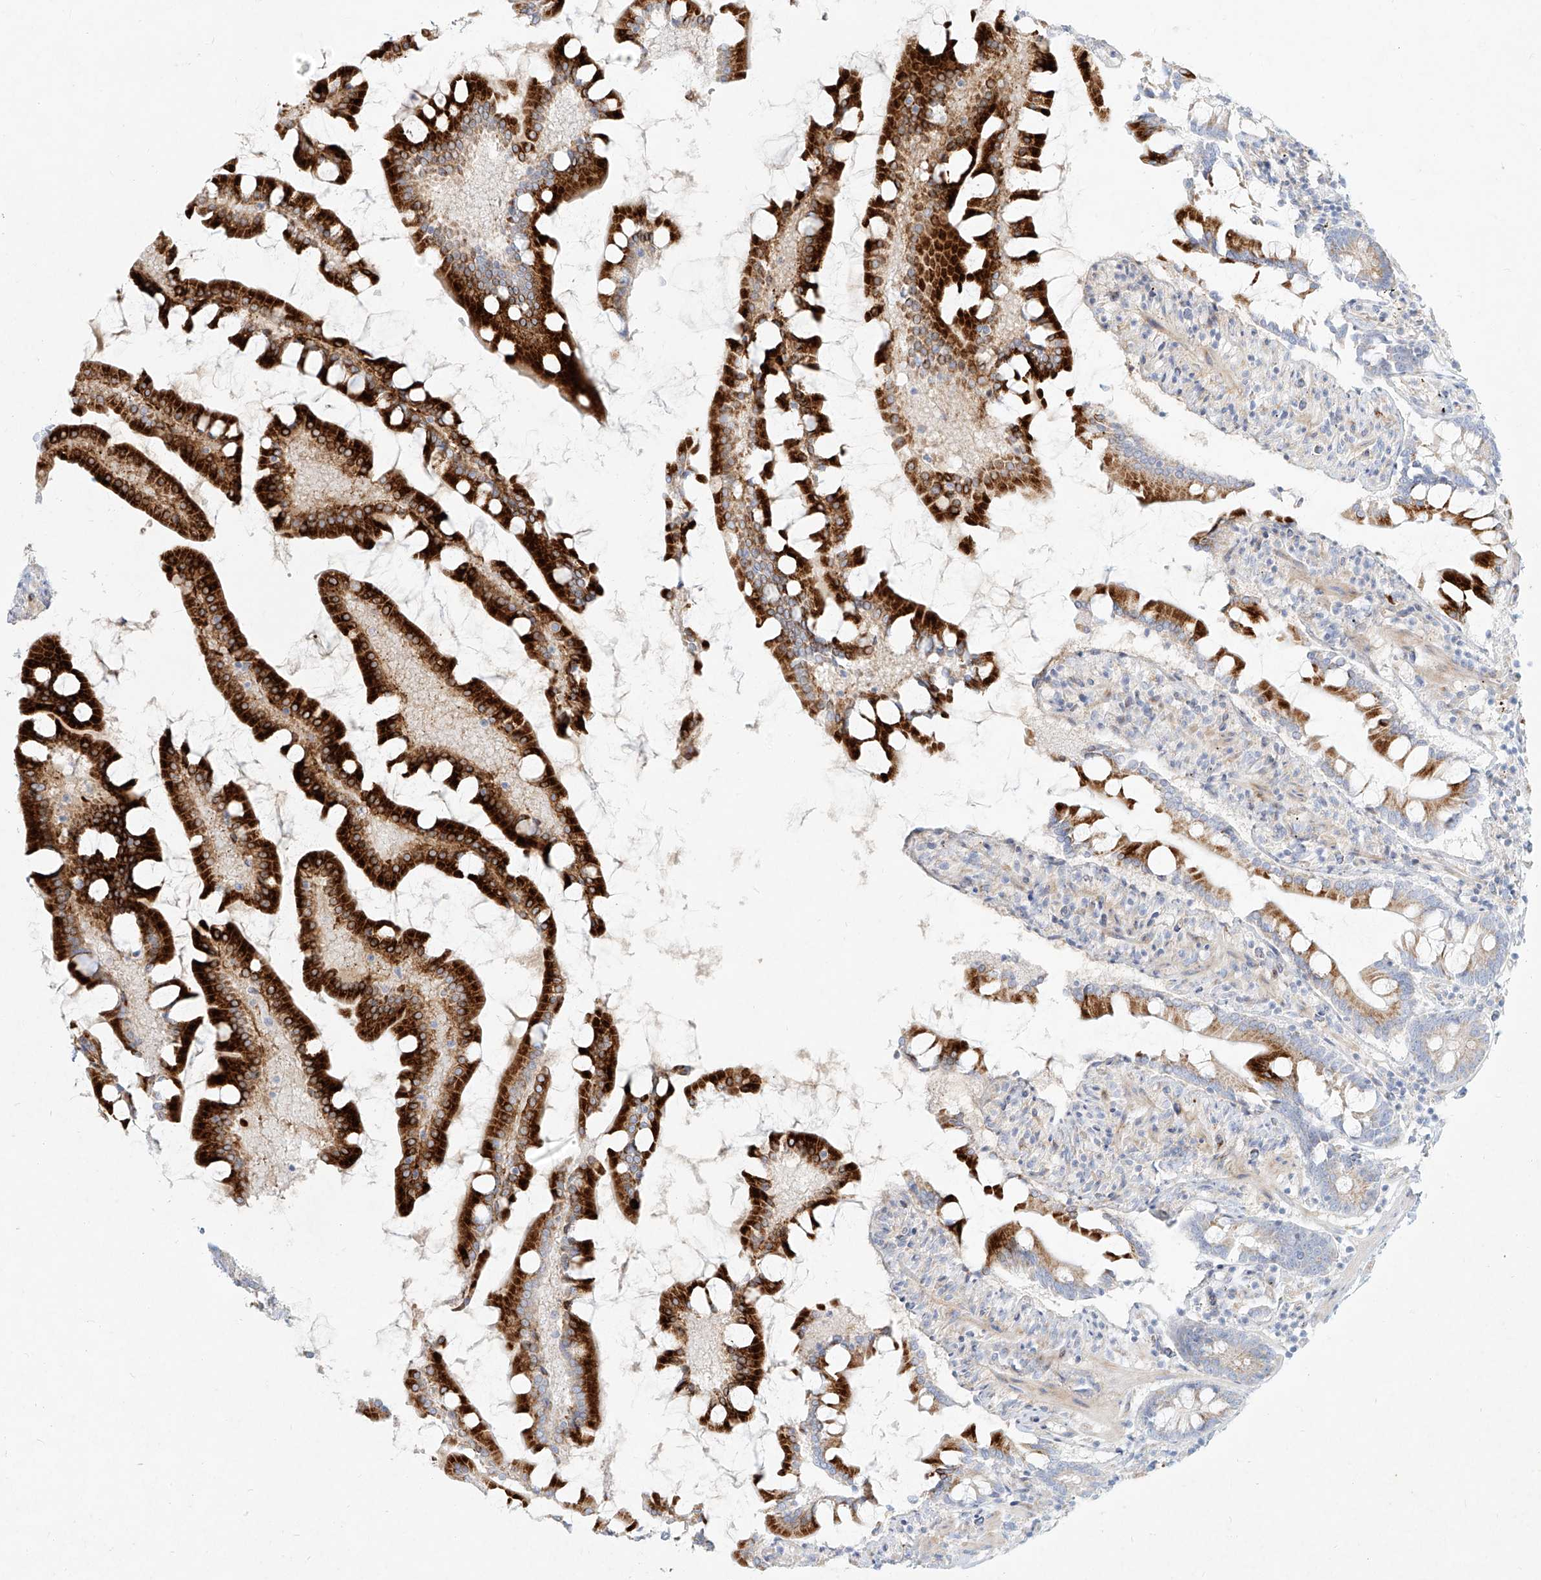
{"staining": {"intensity": "strong", "quantity": ">75%", "location": "cytoplasmic/membranous"}, "tissue": "small intestine", "cell_type": "Glandular cells", "image_type": "normal", "snomed": [{"axis": "morphology", "description": "Normal tissue, NOS"}, {"axis": "topography", "description": "Small intestine"}], "caption": "The immunohistochemical stain labels strong cytoplasmic/membranous staining in glandular cells of normal small intestine.", "gene": "MTX2", "patient": {"sex": "male", "age": 41}}